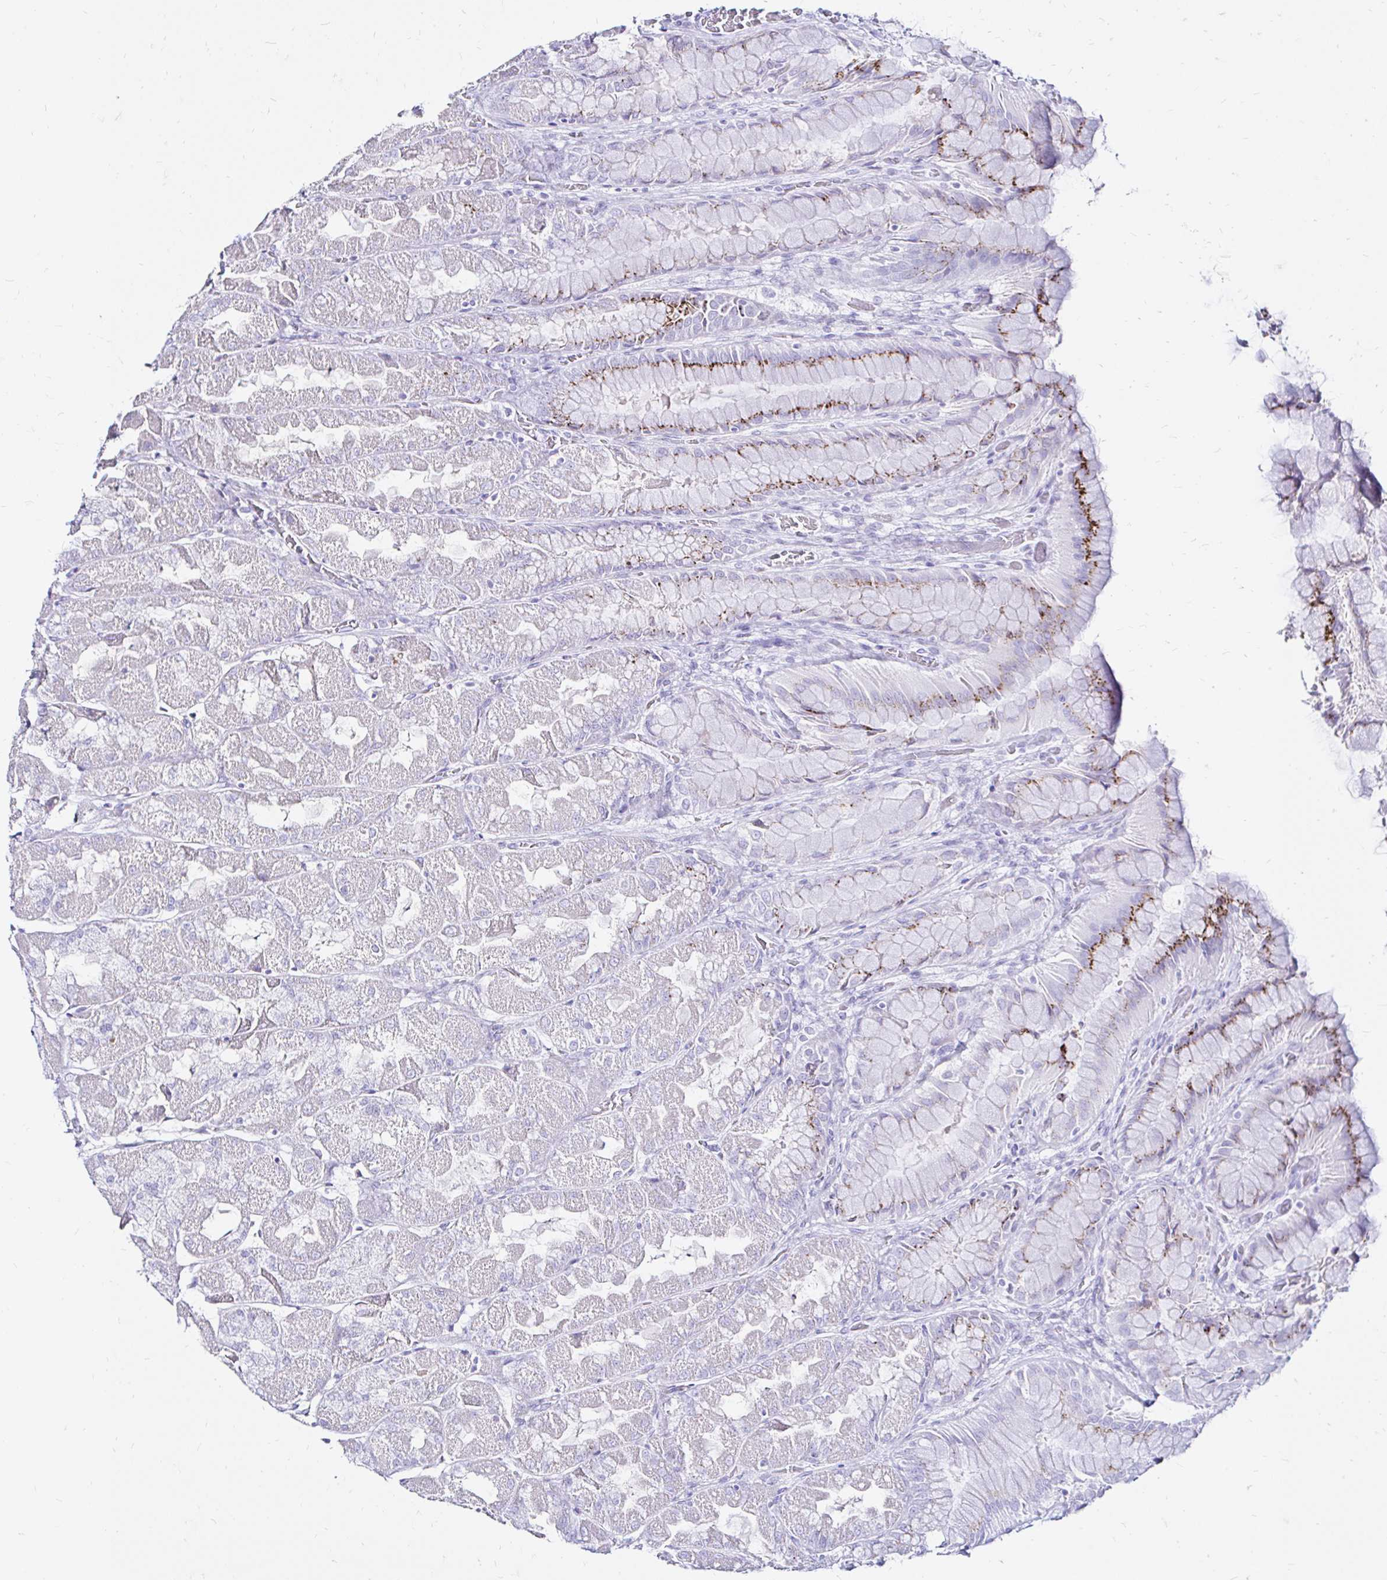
{"staining": {"intensity": "strong", "quantity": "<25%", "location": "cytoplasmic/membranous"}, "tissue": "stomach", "cell_type": "Glandular cells", "image_type": "normal", "snomed": [{"axis": "morphology", "description": "Normal tissue, NOS"}, {"axis": "topography", "description": "Stomach"}], "caption": "Immunohistochemistry (IHC) photomicrograph of normal stomach: human stomach stained using IHC displays medium levels of strong protein expression localized specifically in the cytoplasmic/membranous of glandular cells, appearing as a cytoplasmic/membranous brown color.", "gene": "ZNF432", "patient": {"sex": "female", "age": 61}}